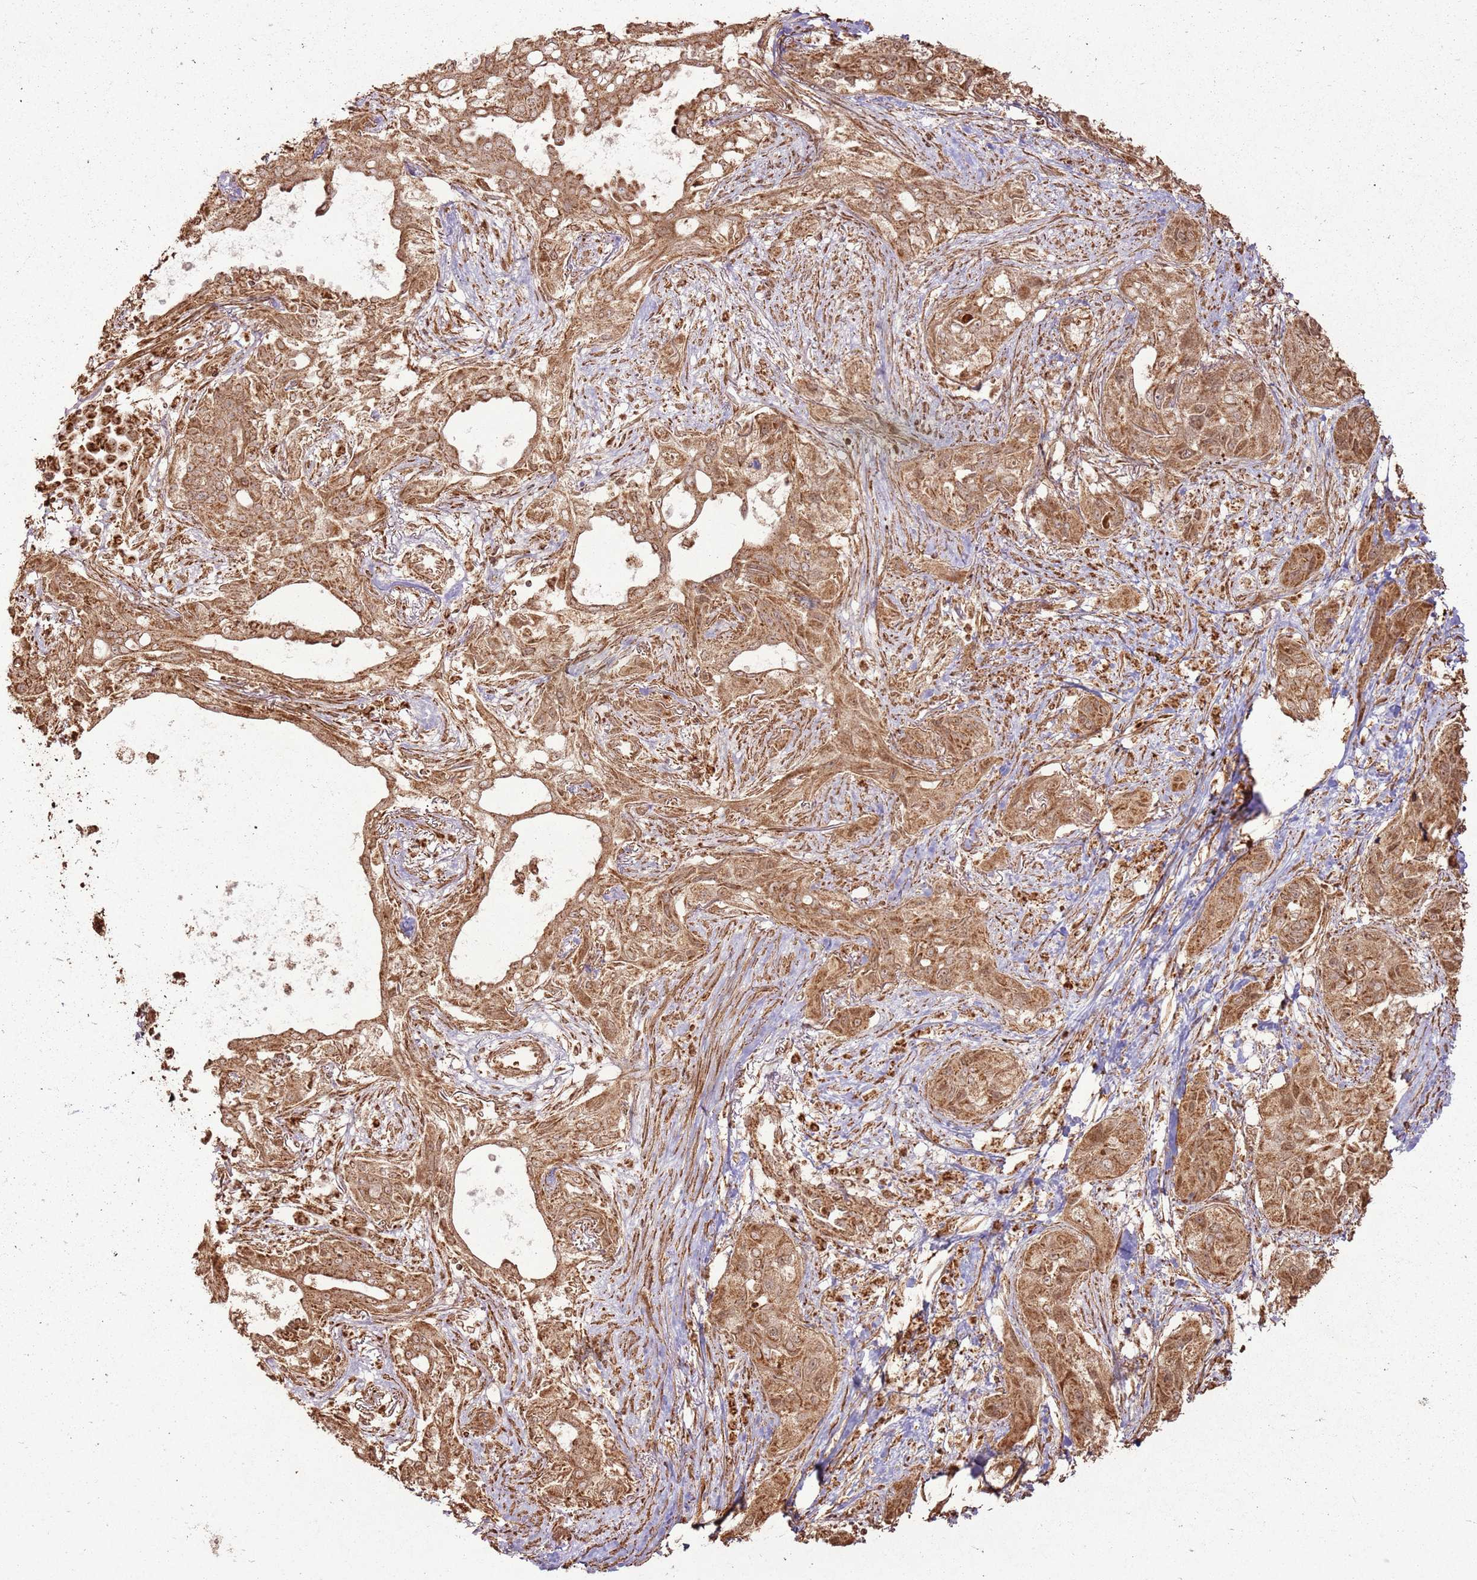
{"staining": {"intensity": "moderate", "quantity": ">75%", "location": "cytoplasmic/membranous"}, "tissue": "lung cancer", "cell_type": "Tumor cells", "image_type": "cancer", "snomed": [{"axis": "morphology", "description": "Squamous cell carcinoma, NOS"}, {"axis": "topography", "description": "Lung"}], "caption": "Immunohistochemistry (IHC) (DAB (3,3'-diaminobenzidine)) staining of human lung cancer demonstrates moderate cytoplasmic/membranous protein staining in about >75% of tumor cells. Nuclei are stained in blue.", "gene": "MRPS6", "patient": {"sex": "female", "age": 70}}